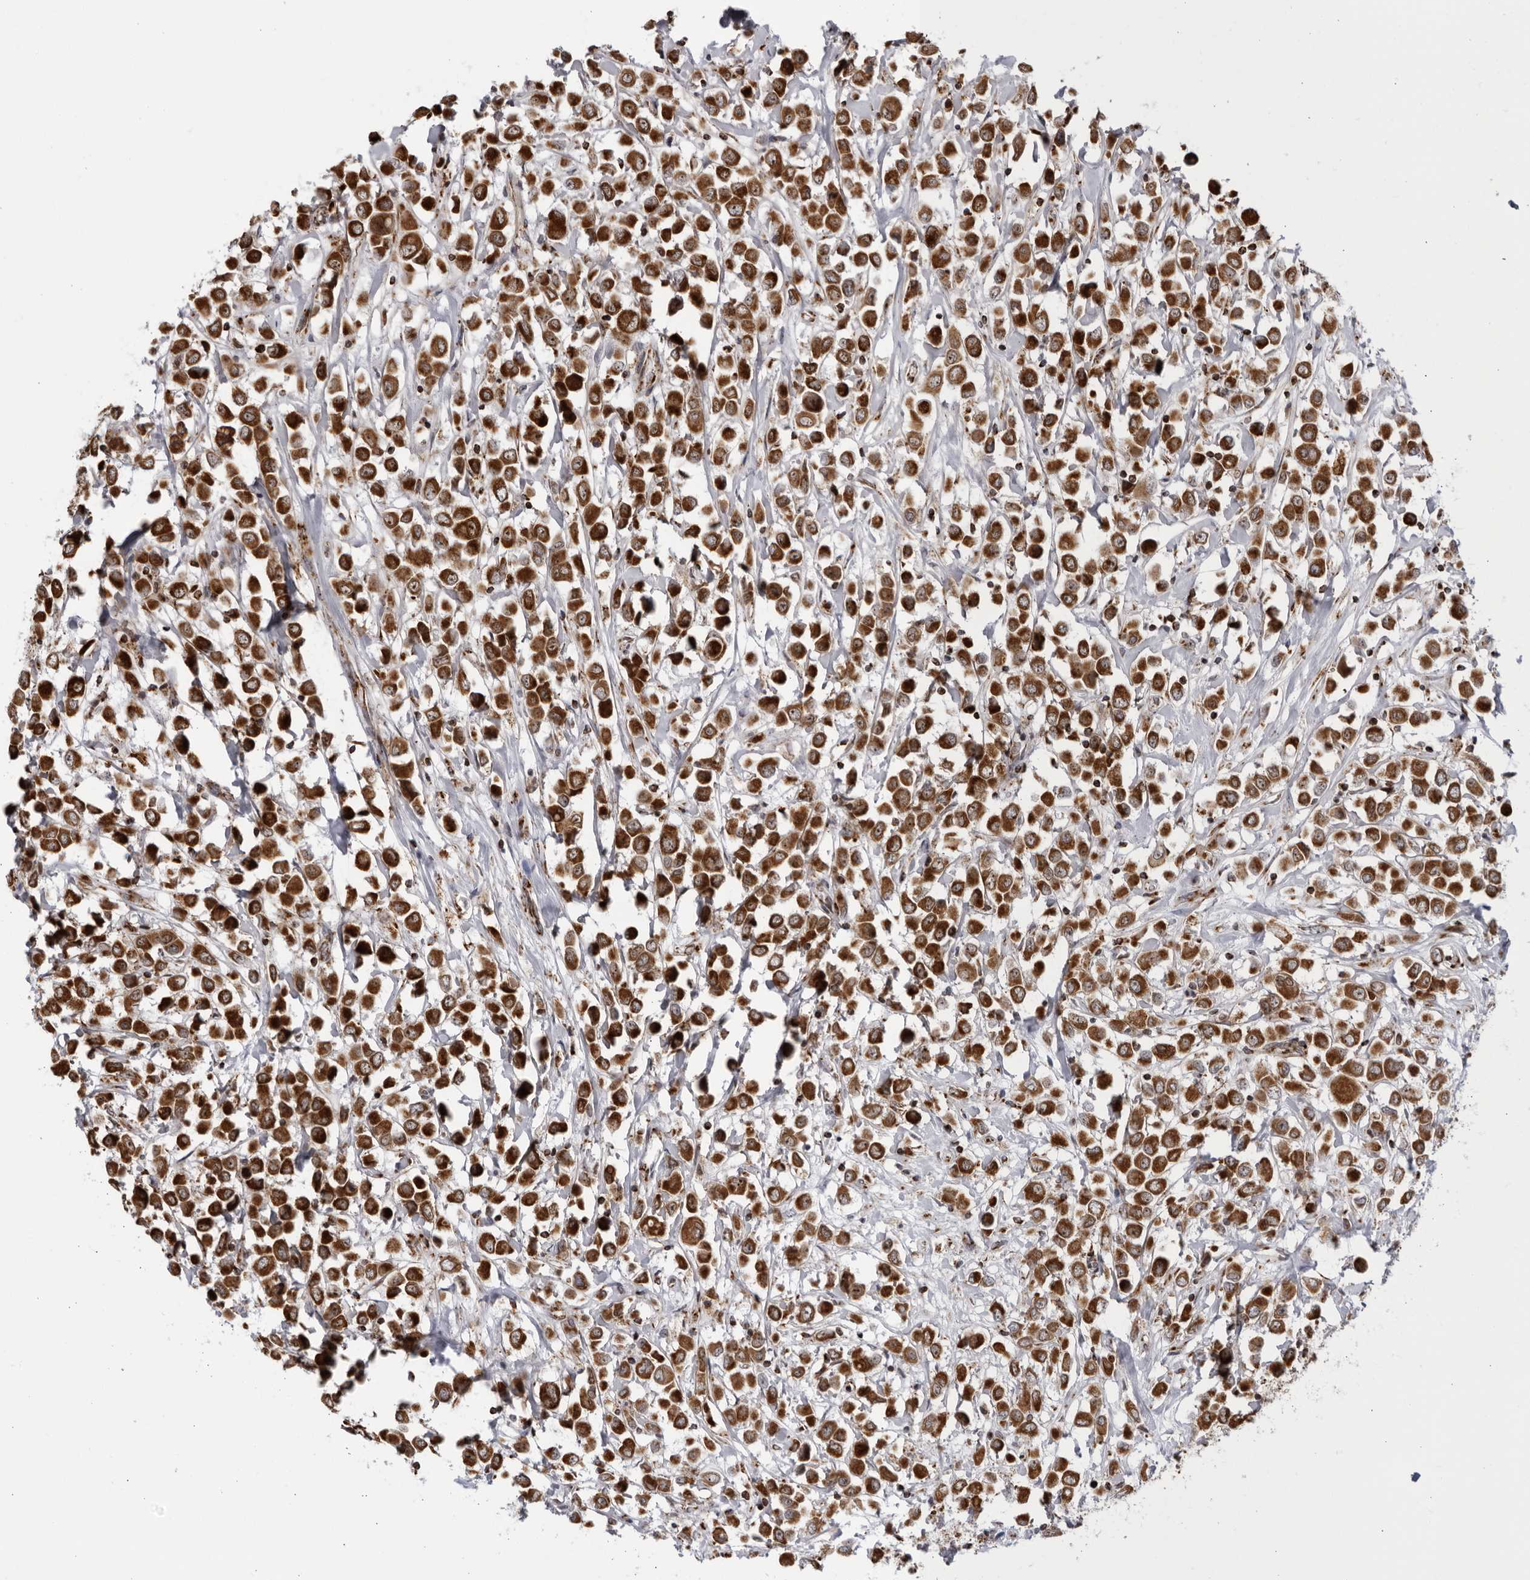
{"staining": {"intensity": "strong", "quantity": ">75%", "location": "cytoplasmic/membranous"}, "tissue": "breast cancer", "cell_type": "Tumor cells", "image_type": "cancer", "snomed": [{"axis": "morphology", "description": "Duct carcinoma"}, {"axis": "topography", "description": "Breast"}], "caption": "Immunohistochemical staining of breast intraductal carcinoma exhibits strong cytoplasmic/membranous protein staining in approximately >75% of tumor cells.", "gene": "RBM34", "patient": {"sex": "female", "age": 61}}